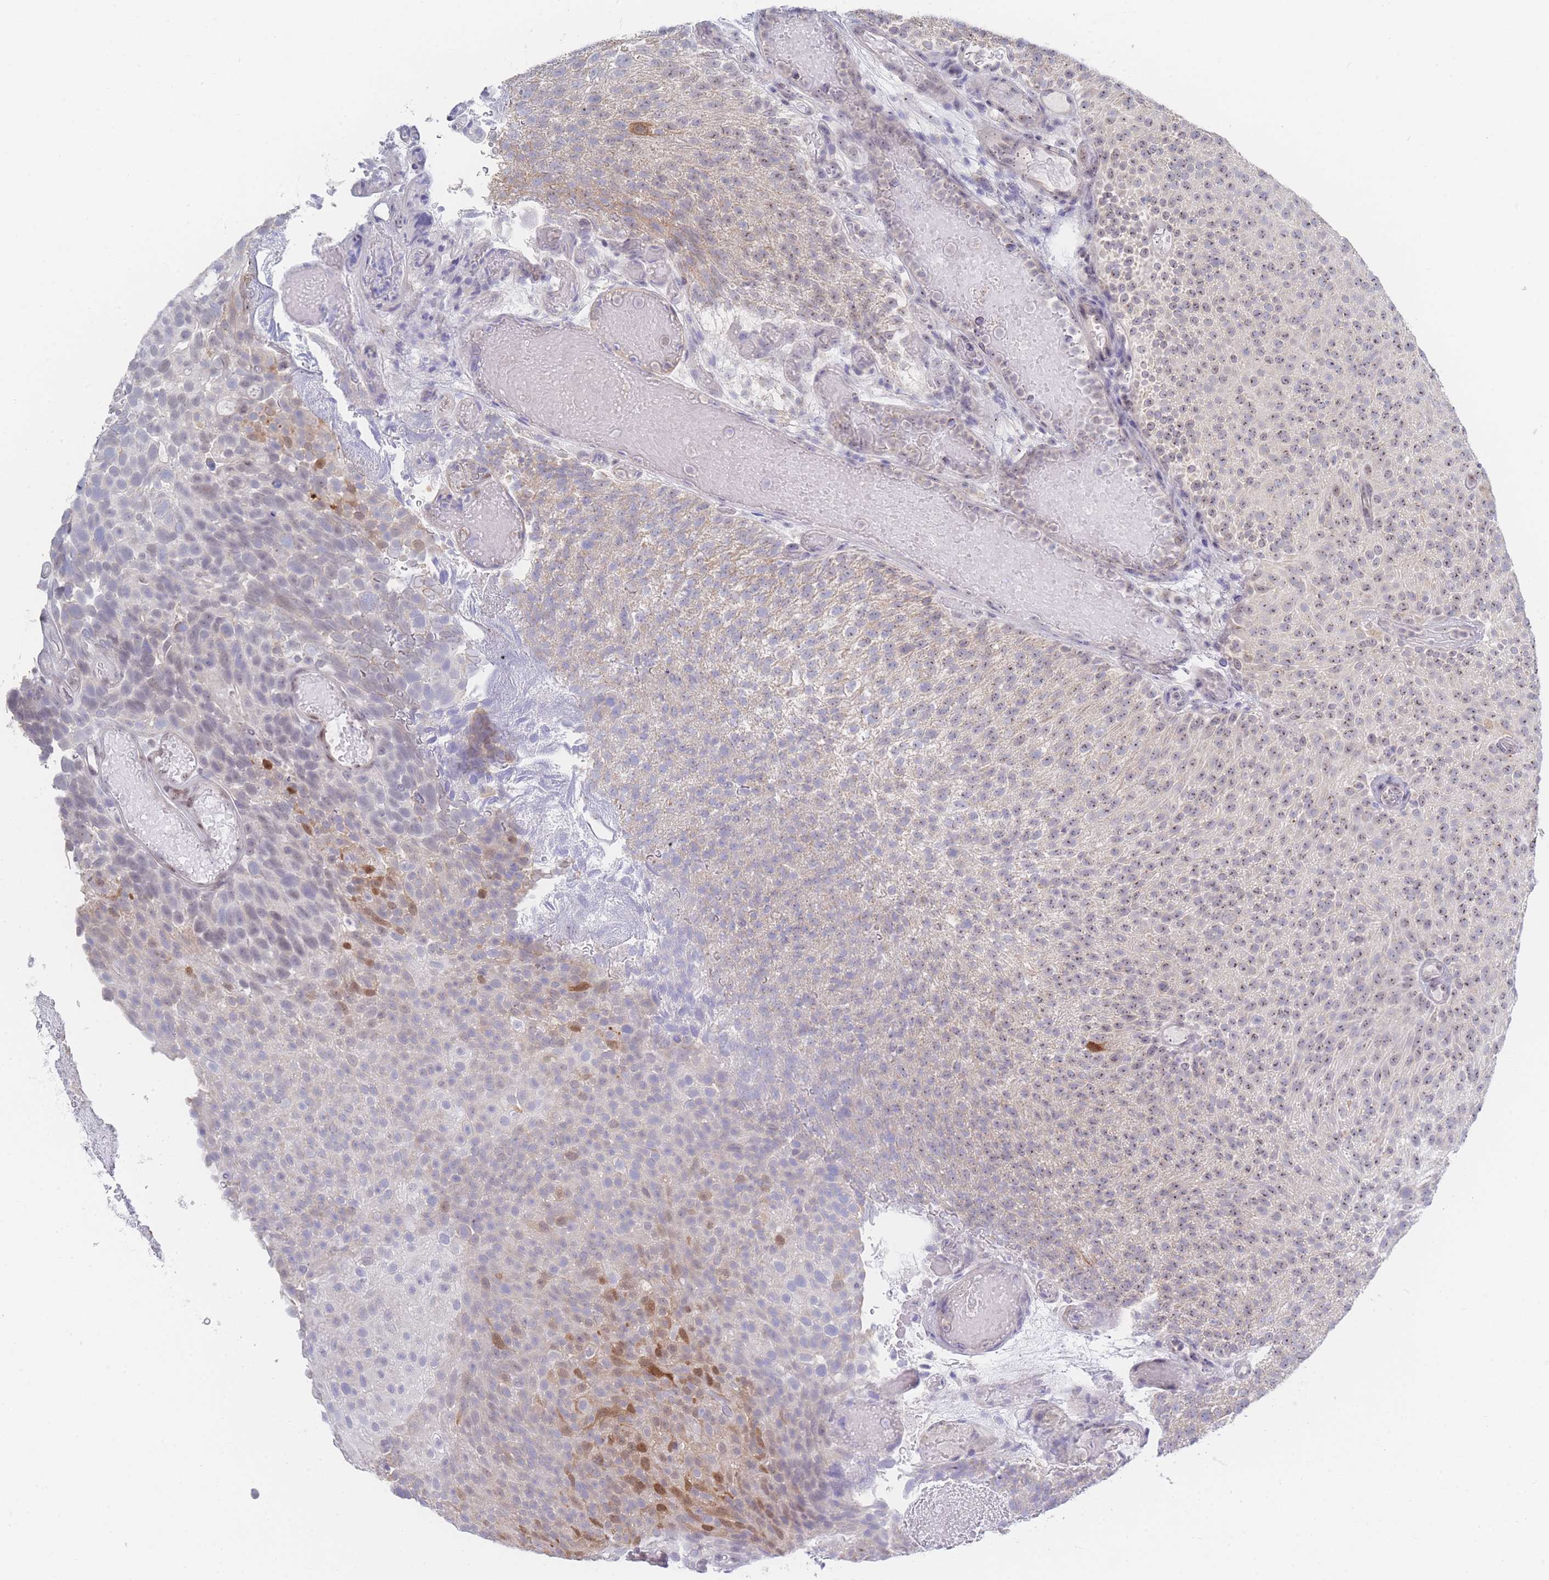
{"staining": {"intensity": "moderate", "quantity": "<25%", "location": "nuclear"}, "tissue": "urothelial cancer", "cell_type": "Tumor cells", "image_type": "cancer", "snomed": [{"axis": "morphology", "description": "Urothelial carcinoma, Low grade"}, {"axis": "topography", "description": "Urinary bladder"}], "caption": "This histopathology image exhibits immunohistochemistry staining of human low-grade urothelial carcinoma, with low moderate nuclear staining in about <25% of tumor cells.", "gene": "ZNF142", "patient": {"sex": "male", "age": 78}}